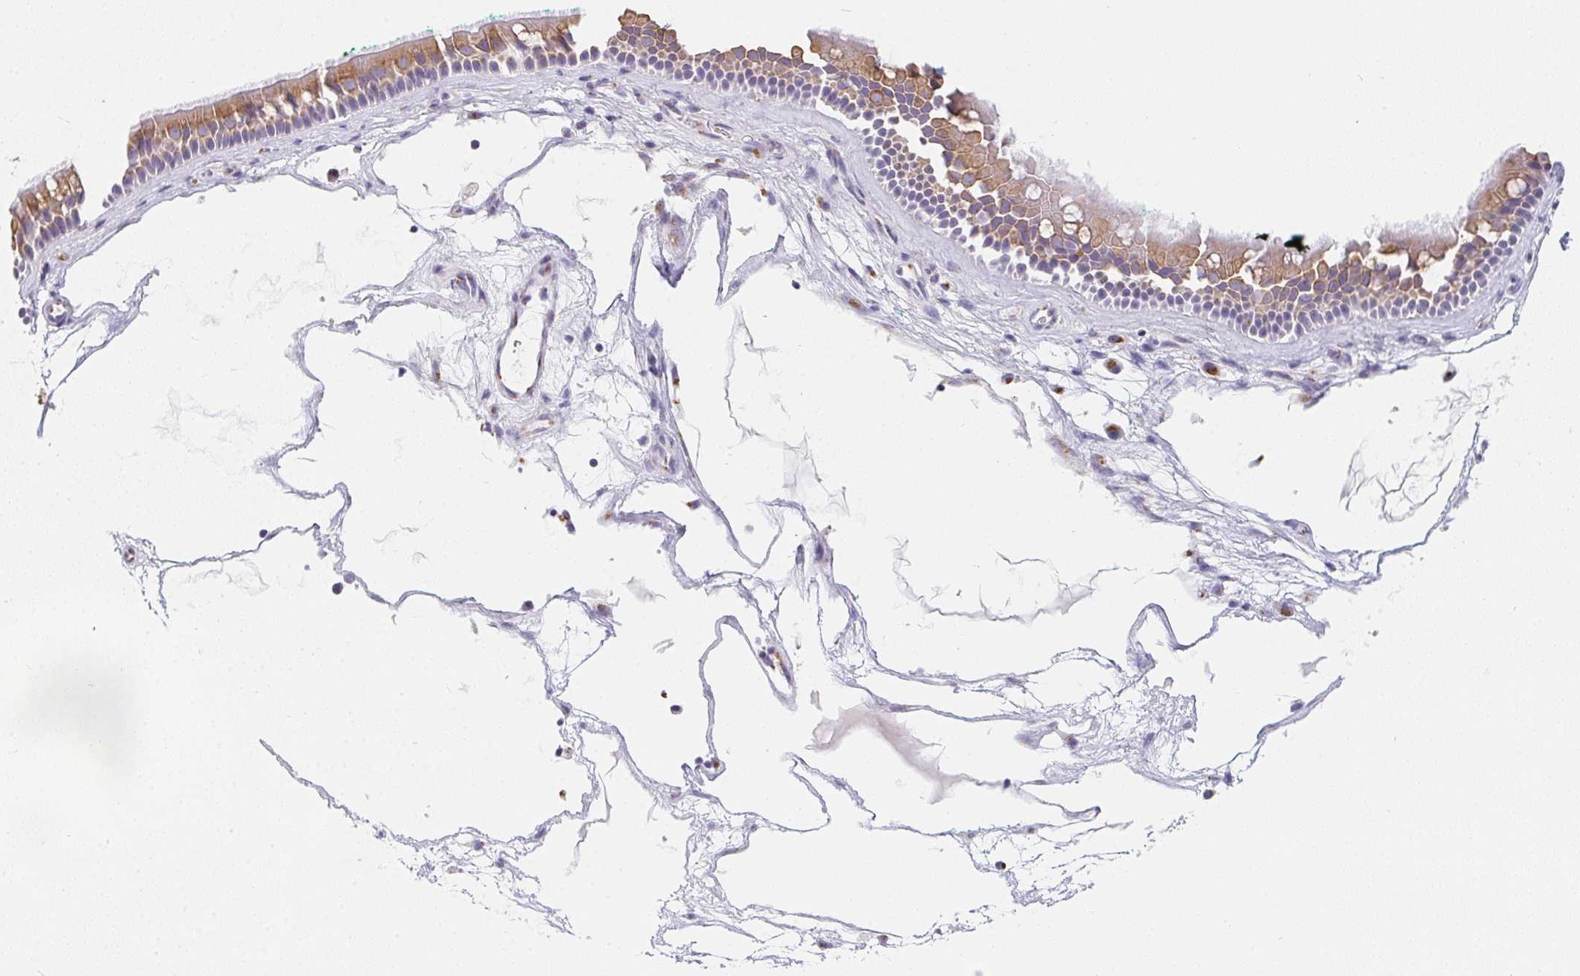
{"staining": {"intensity": "moderate", "quantity": ">75%", "location": "cytoplasmic/membranous"}, "tissue": "nasopharynx", "cell_type": "Respiratory epithelial cells", "image_type": "normal", "snomed": [{"axis": "morphology", "description": "Normal tissue, NOS"}, {"axis": "topography", "description": "Nasopharynx"}], "caption": "Respiratory epithelial cells show medium levels of moderate cytoplasmic/membranous expression in approximately >75% of cells in unremarkable human nasopharynx.", "gene": "MAP1A", "patient": {"sex": "male", "age": 68}}